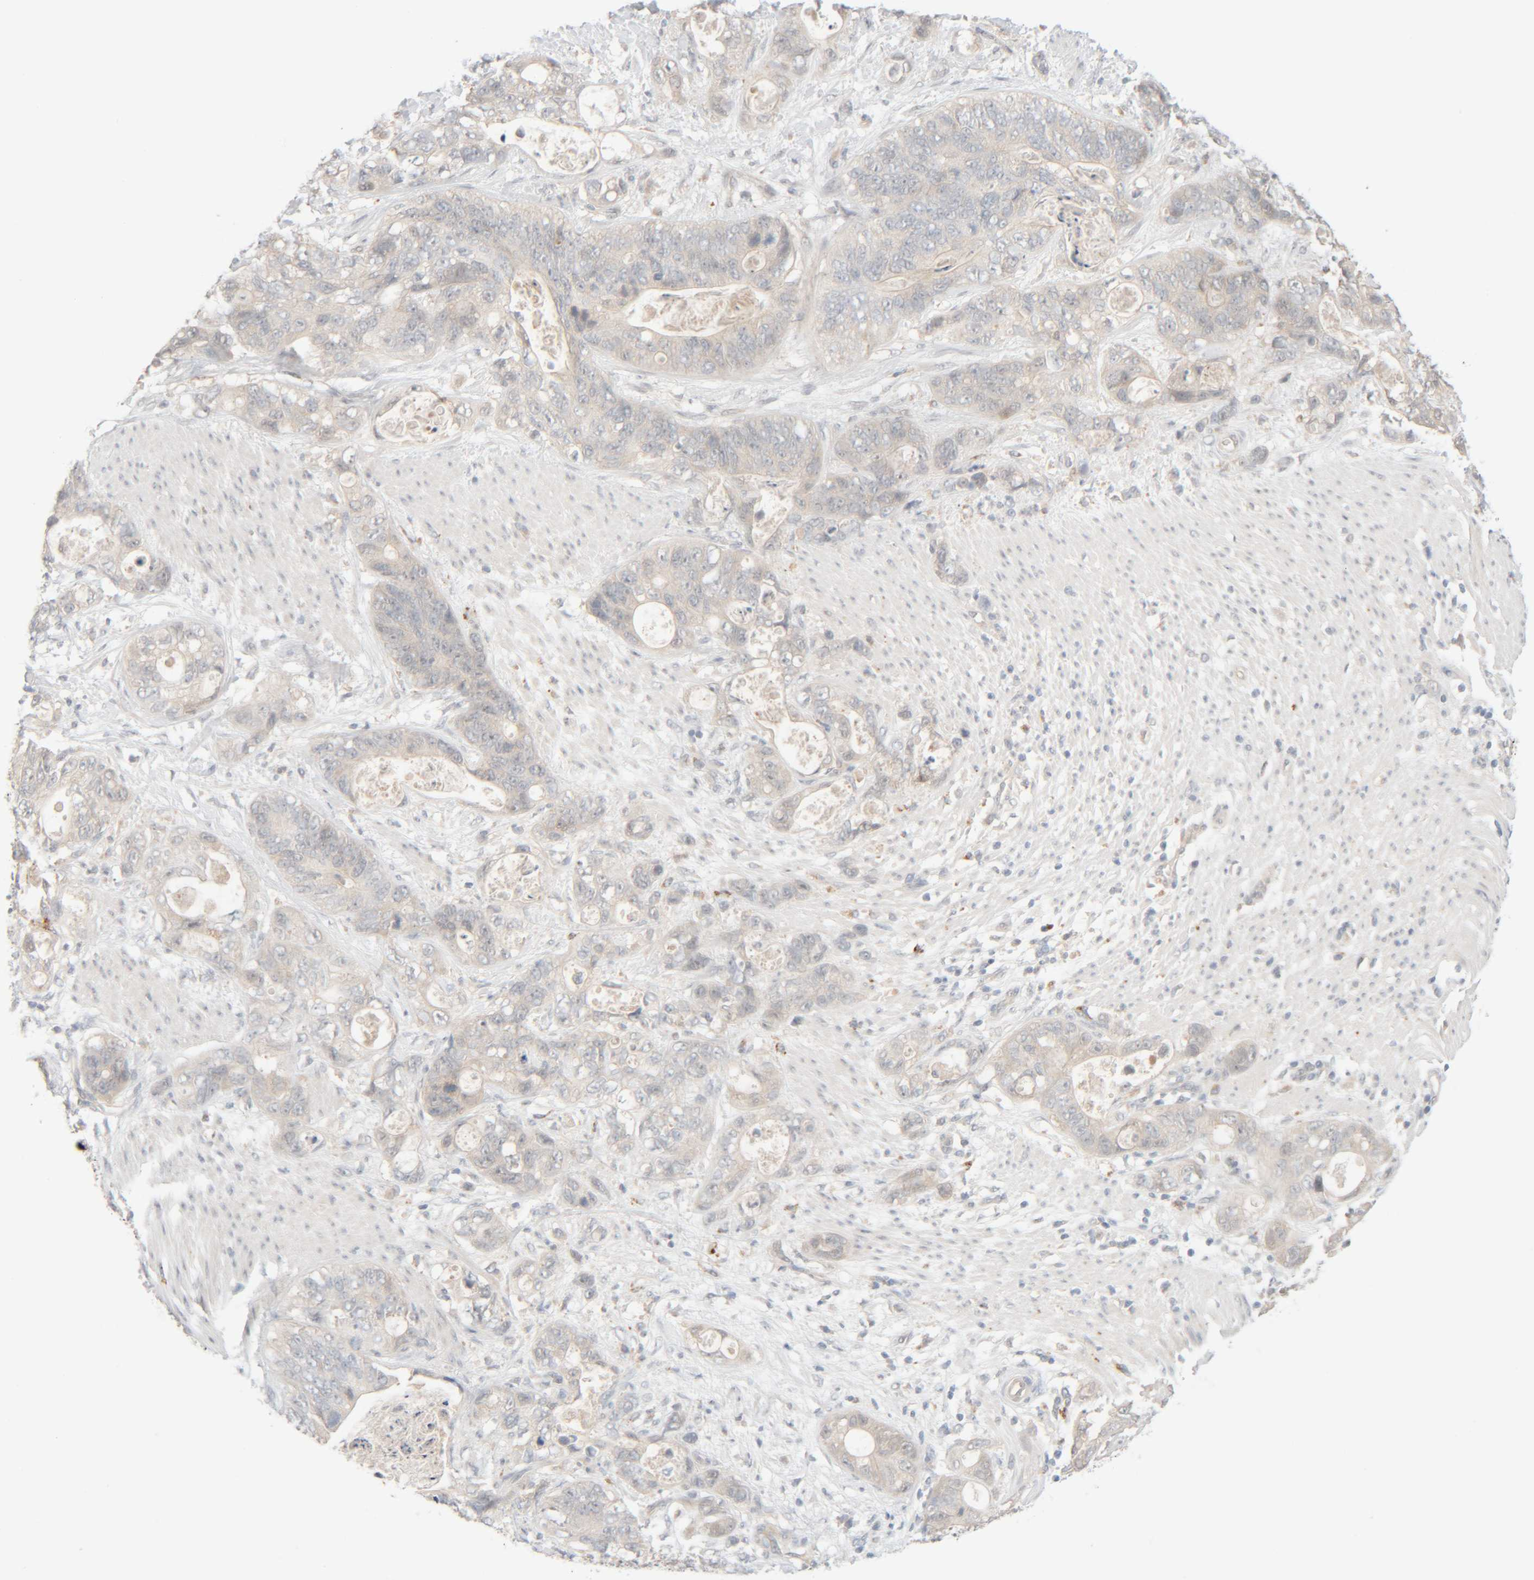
{"staining": {"intensity": "negative", "quantity": "none", "location": "none"}, "tissue": "stomach cancer", "cell_type": "Tumor cells", "image_type": "cancer", "snomed": [{"axis": "morphology", "description": "Normal tissue, NOS"}, {"axis": "morphology", "description": "Adenocarcinoma, NOS"}, {"axis": "topography", "description": "Stomach"}], "caption": "This is an IHC histopathology image of stomach cancer. There is no staining in tumor cells.", "gene": "CHKA", "patient": {"sex": "female", "age": 89}}